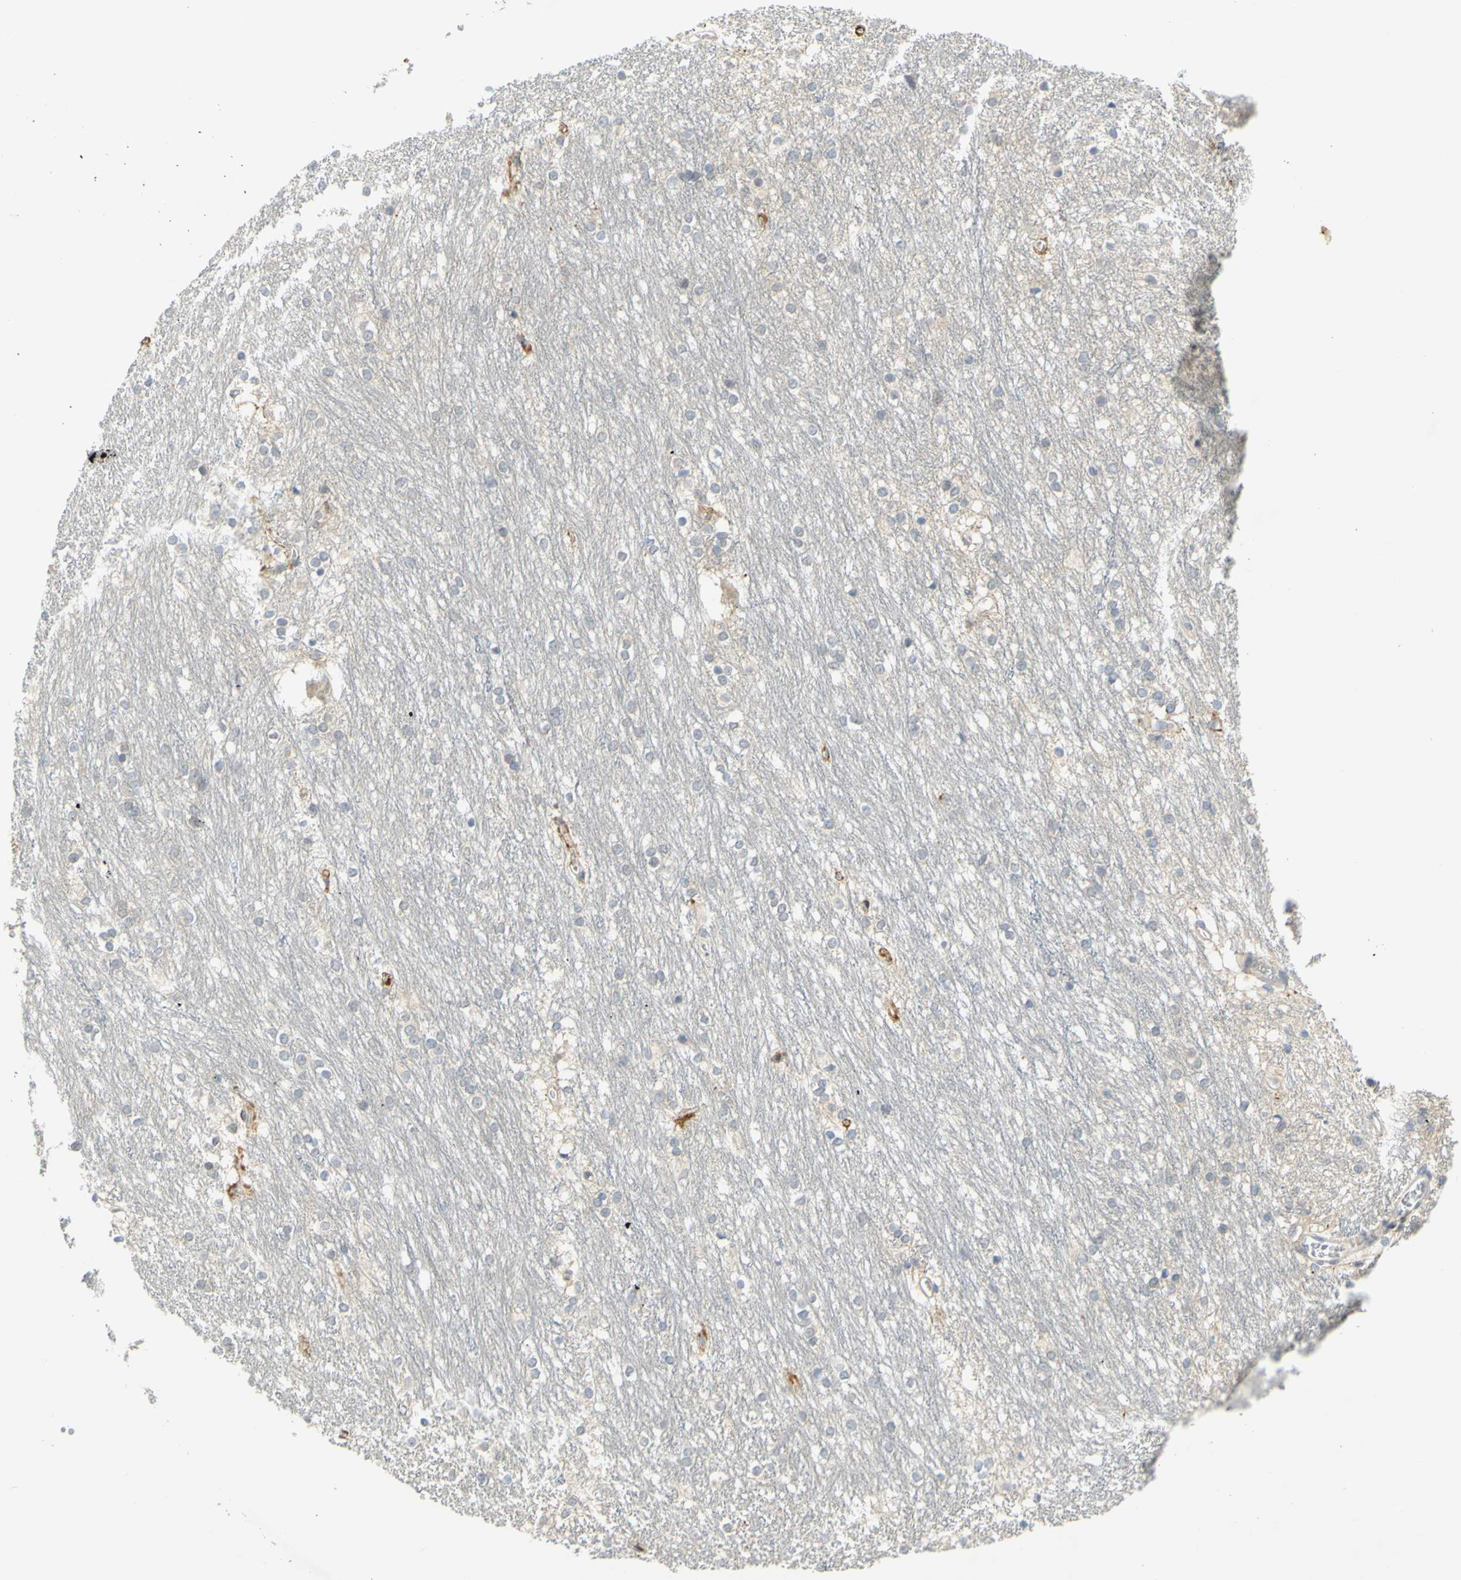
{"staining": {"intensity": "weak", "quantity": "<25%", "location": "cytoplasmic/membranous"}, "tissue": "caudate", "cell_type": "Glial cells", "image_type": "normal", "snomed": [{"axis": "morphology", "description": "Normal tissue, NOS"}, {"axis": "topography", "description": "Lateral ventricle wall"}], "caption": "Photomicrograph shows no significant protein staining in glial cells of benign caudate.", "gene": "CCNB2", "patient": {"sex": "female", "age": 19}}